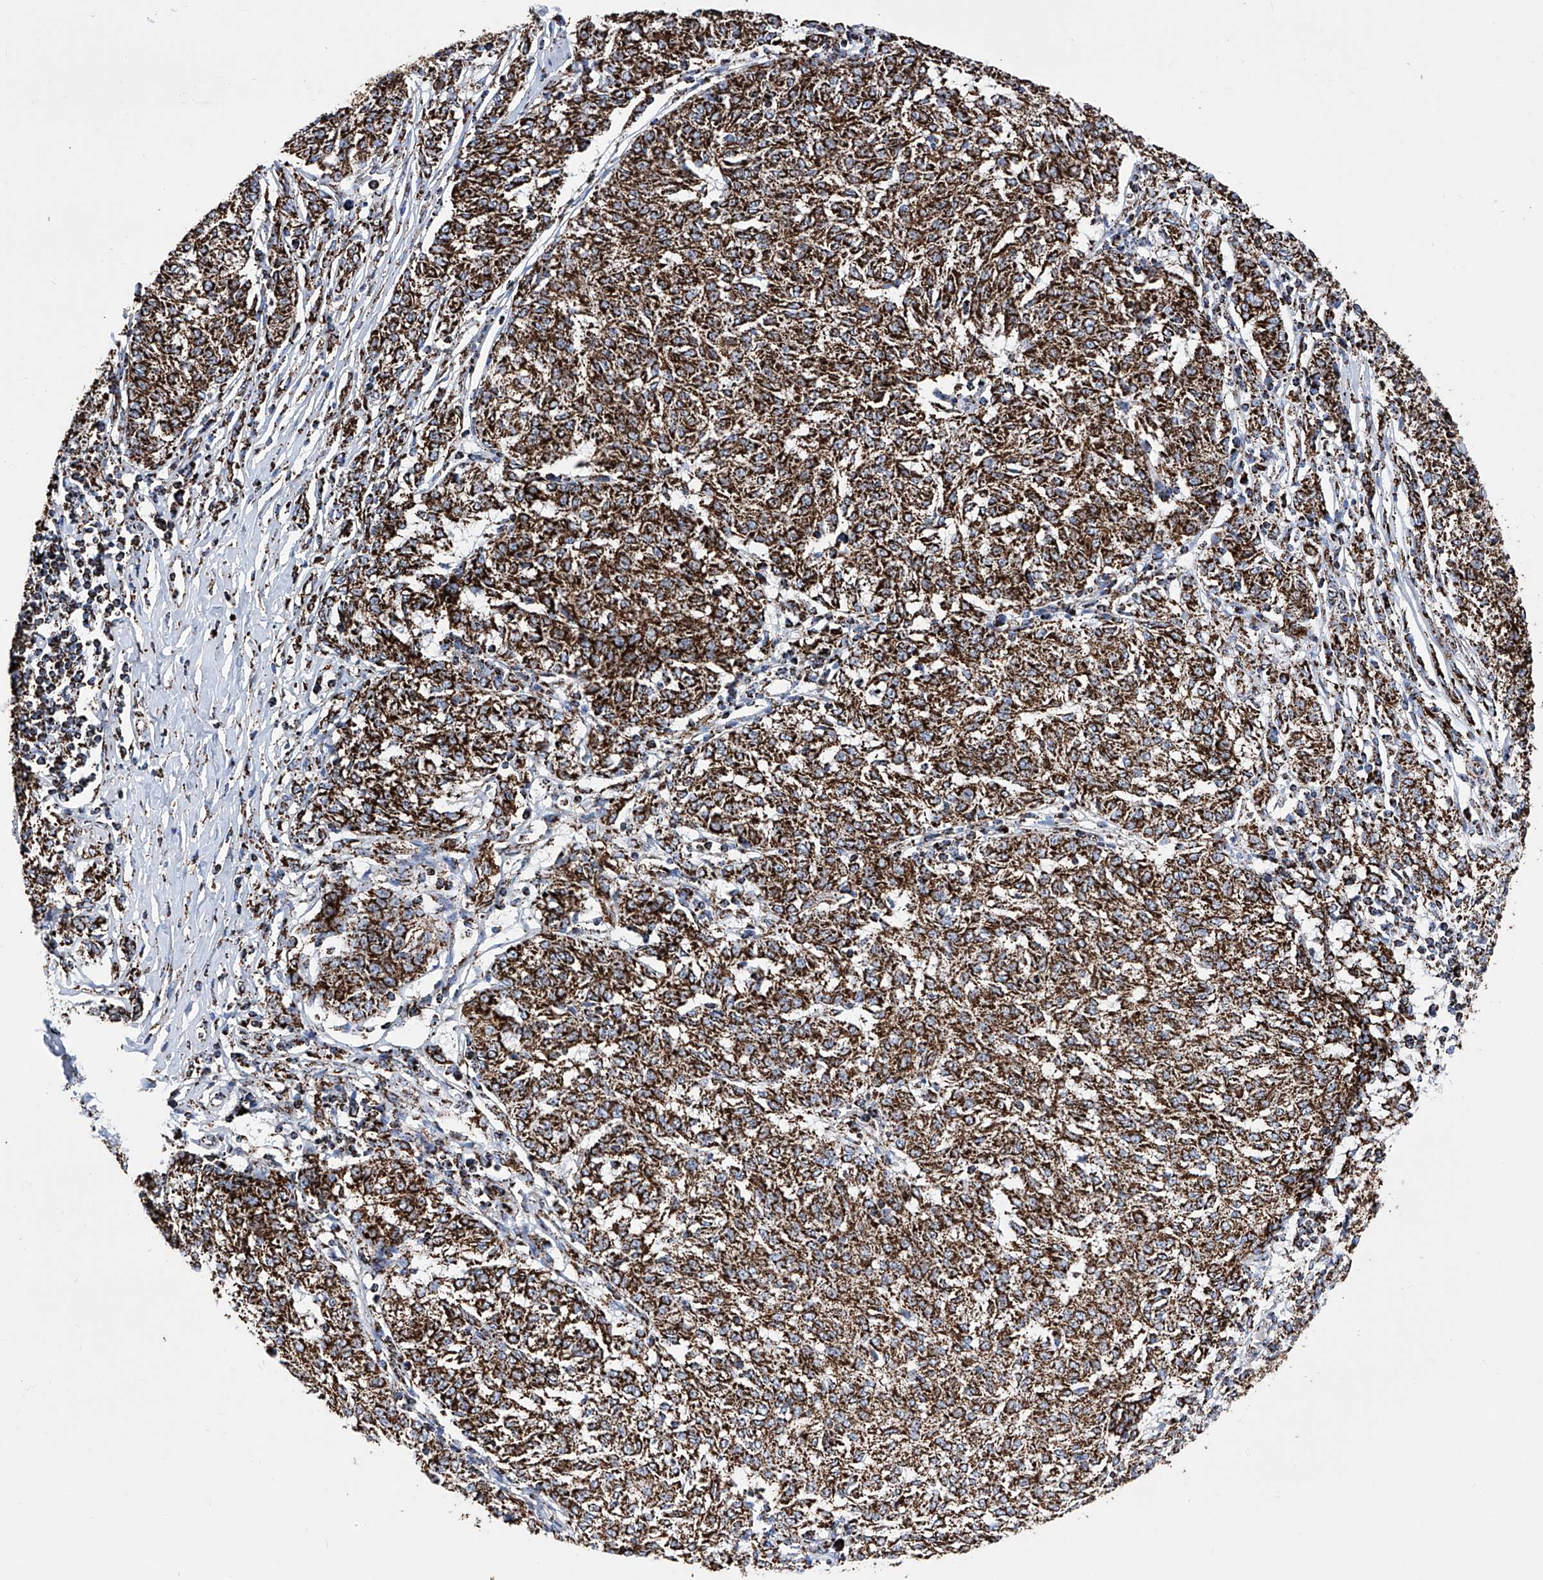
{"staining": {"intensity": "strong", "quantity": ">75%", "location": "cytoplasmic/membranous"}, "tissue": "melanoma", "cell_type": "Tumor cells", "image_type": "cancer", "snomed": [{"axis": "morphology", "description": "Malignant melanoma, NOS"}, {"axis": "topography", "description": "Skin"}], "caption": "A brown stain highlights strong cytoplasmic/membranous staining of a protein in melanoma tumor cells. (Stains: DAB (3,3'-diaminobenzidine) in brown, nuclei in blue, Microscopy: brightfield microscopy at high magnification).", "gene": "ATP5PF", "patient": {"sex": "female", "age": 72}}